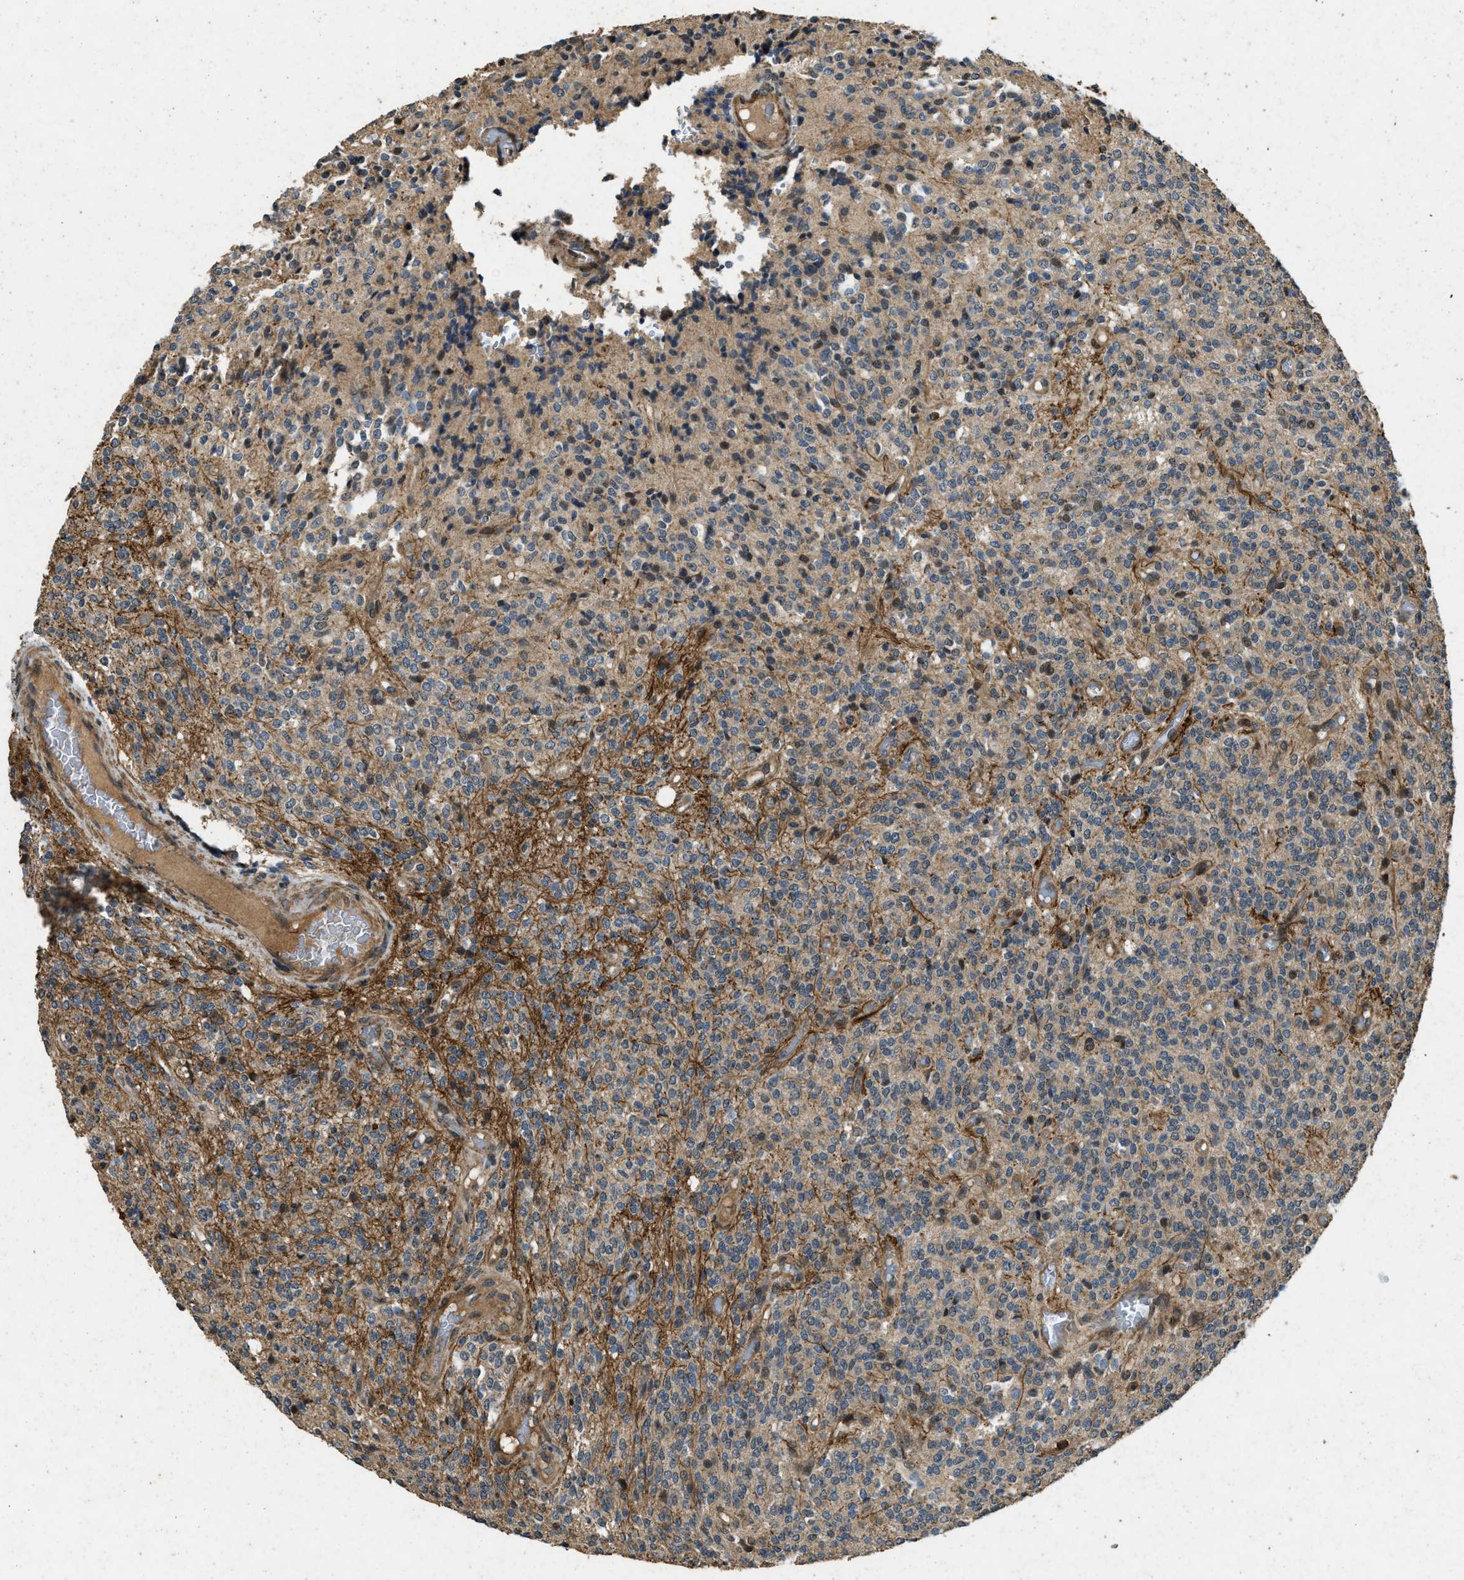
{"staining": {"intensity": "weak", "quantity": "25%-75%", "location": "cytoplasmic/membranous"}, "tissue": "glioma", "cell_type": "Tumor cells", "image_type": "cancer", "snomed": [{"axis": "morphology", "description": "Glioma, malignant, High grade"}, {"axis": "topography", "description": "Brain"}], "caption": "High-grade glioma (malignant) tissue demonstrates weak cytoplasmic/membranous expression in about 25%-75% of tumor cells", "gene": "ATP8B1", "patient": {"sex": "male", "age": 34}}